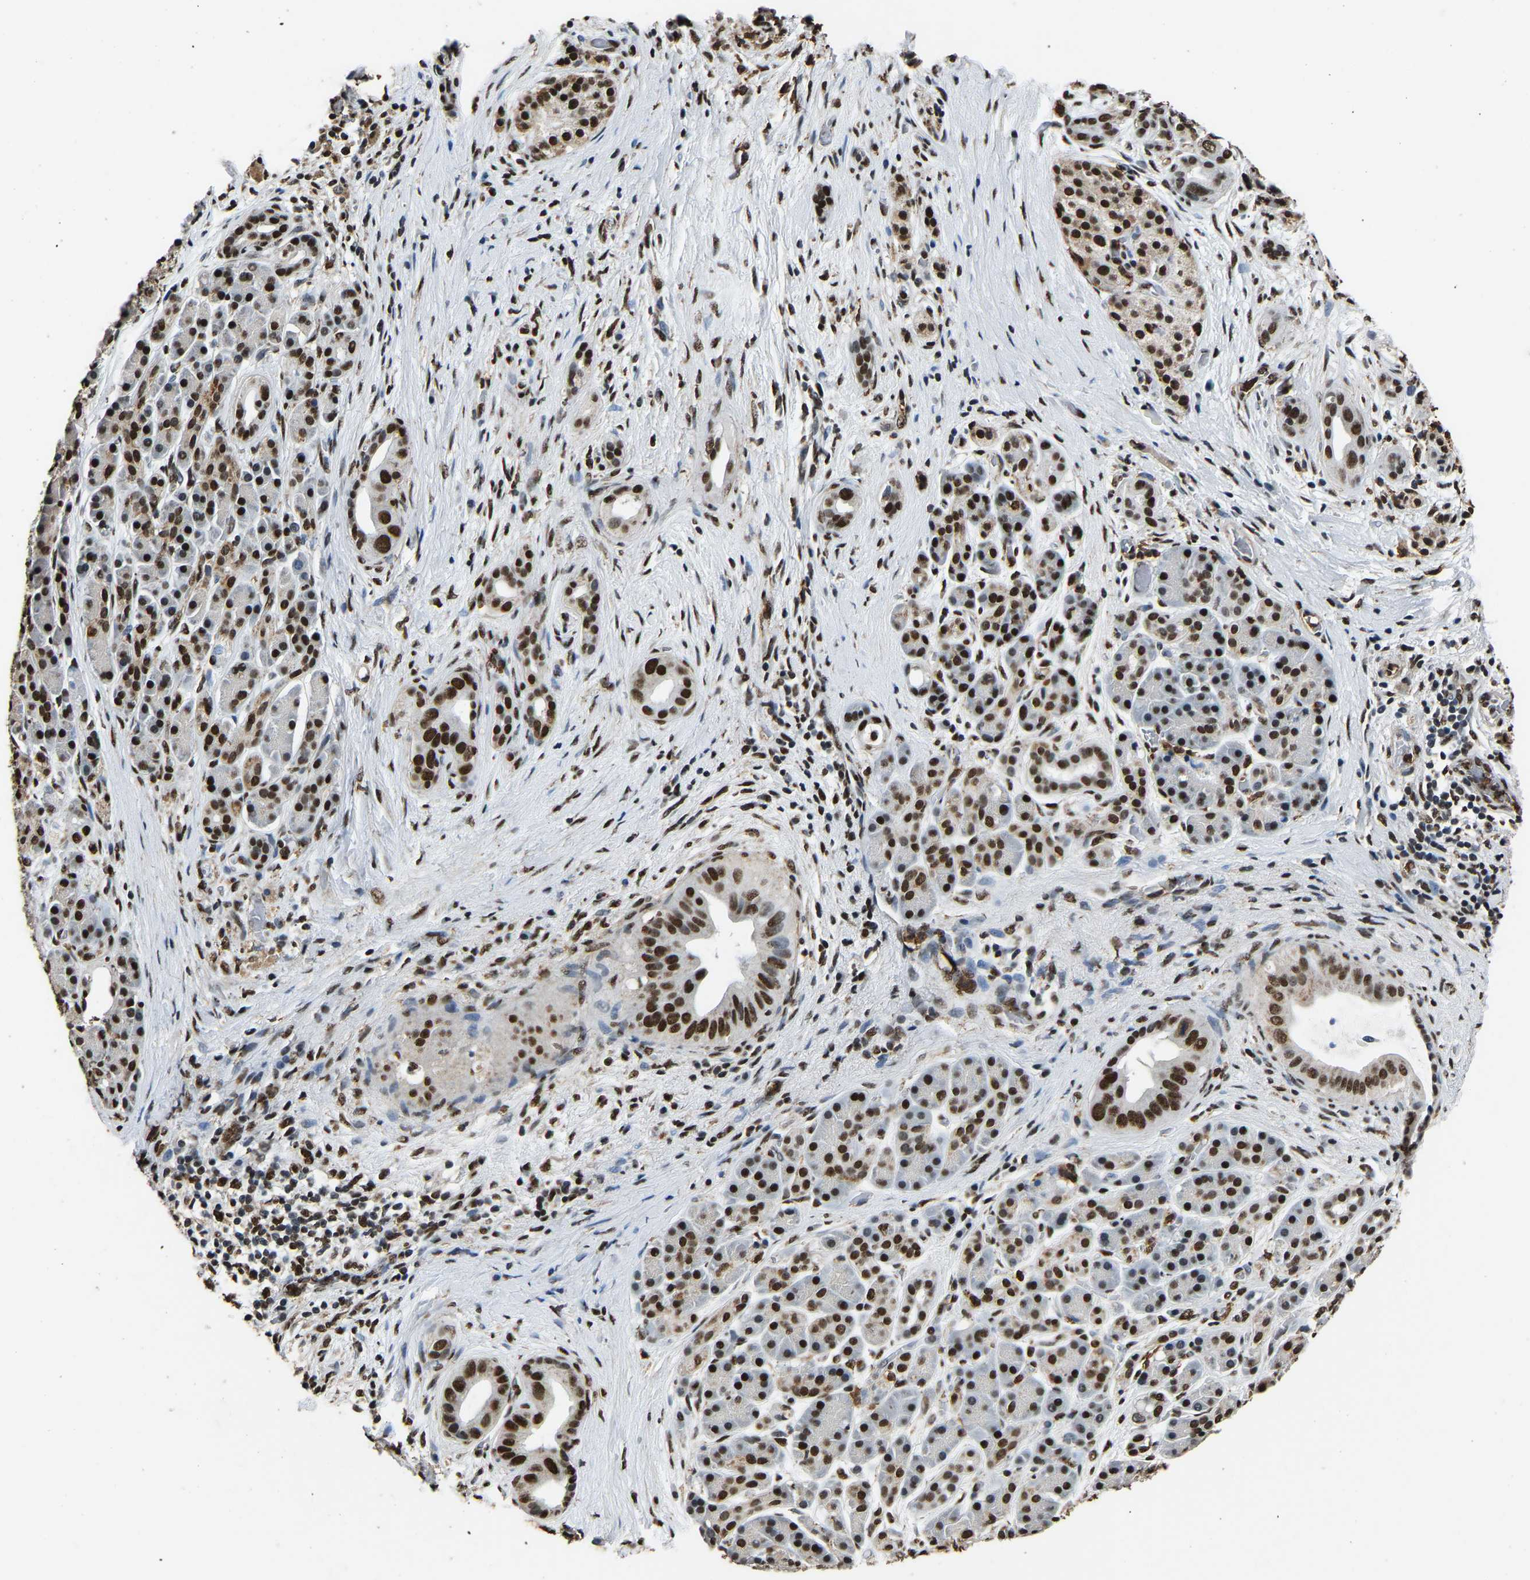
{"staining": {"intensity": "strong", "quantity": ">75%", "location": "nuclear"}, "tissue": "pancreatic cancer", "cell_type": "Tumor cells", "image_type": "cancer", "snomed": [{"axis": "morphology", "description": "Adenocarcinoma, NOS"}, {"axis": "topography", "description": "Pancreas"}], "caption": "DAB (3,3'-diaminobenzidine) immunohistochemical staining of human pancreatic adenocarcinoma demonstrates strong nuclear protein positivity in approximately >75% of tumor cells.", "gene": "SAFB", "patient": {"sex": "male", "age": 55}}